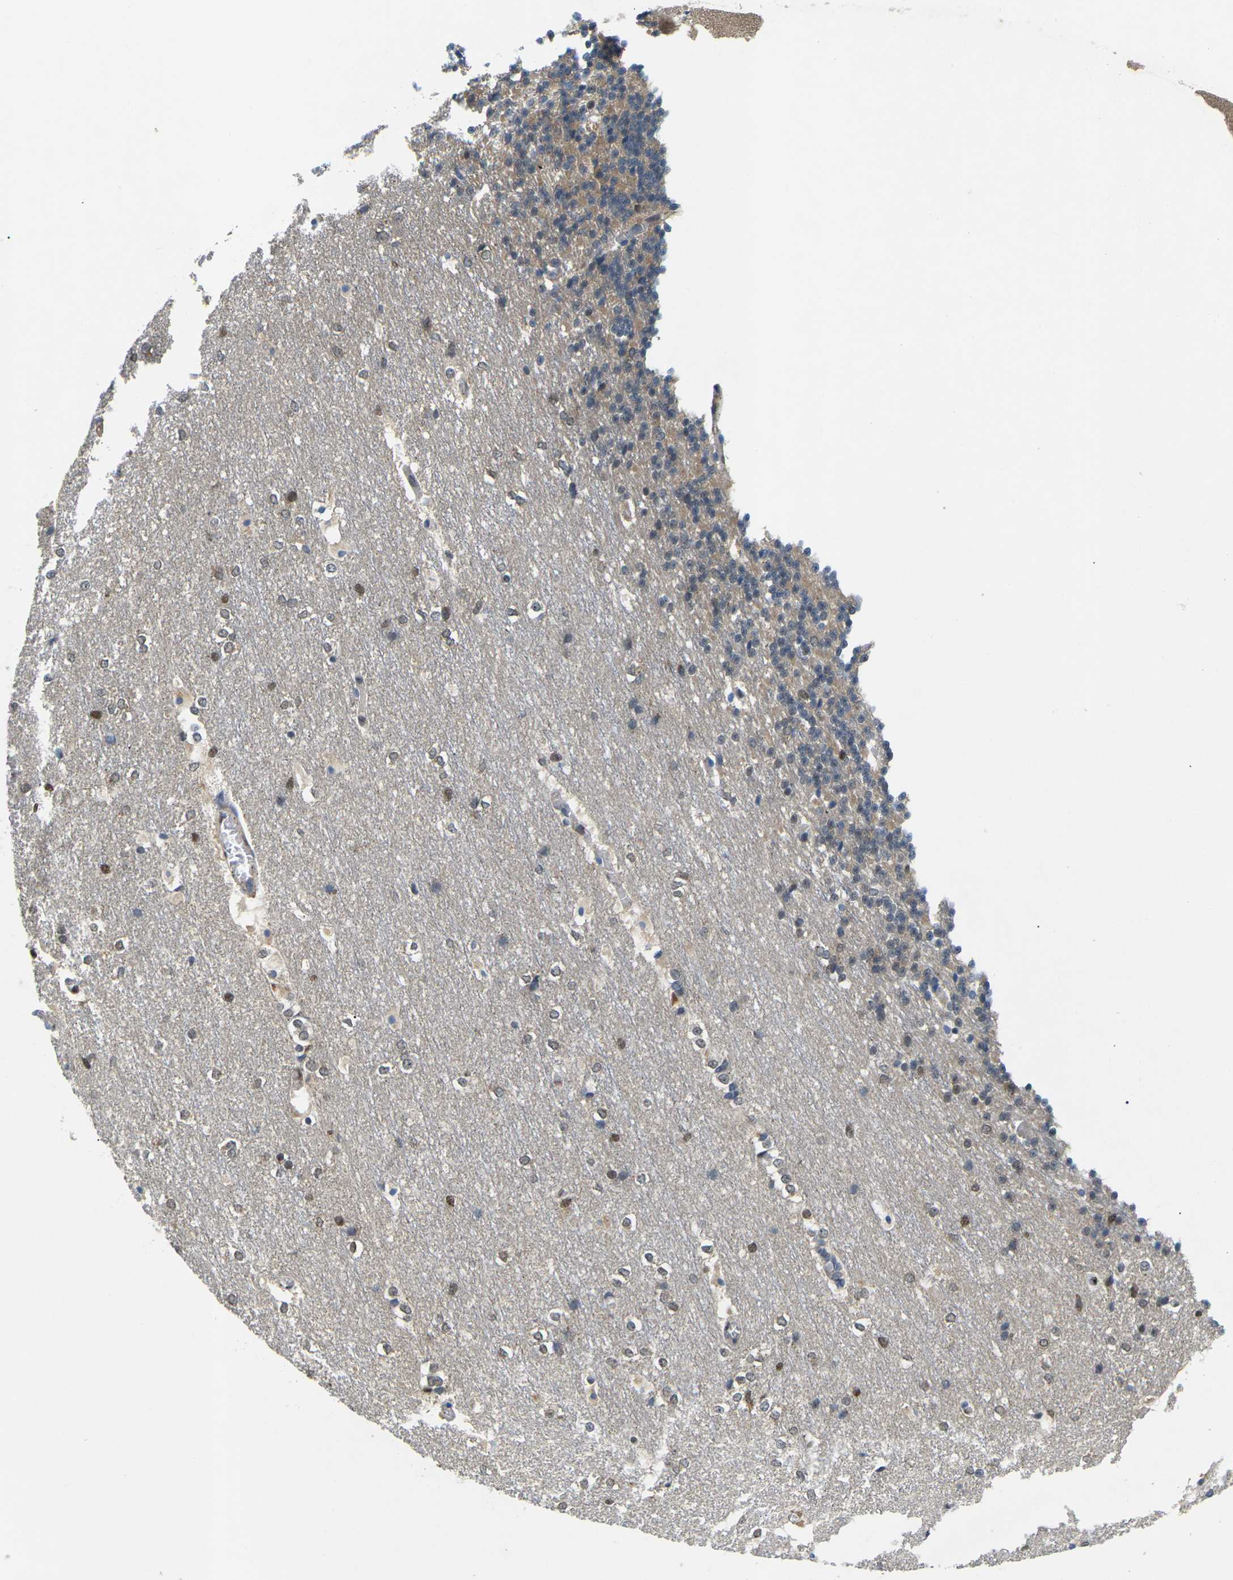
{"staining": {"intensity": "moderate", "quantity": "25%-75%", "location": "cytoplasmic/membranous"}, "tissue": "cerebellum", "cell_type": "Cells in granular layer", "image_type": "normal", "snomed": [{"axis": "morphology", "description": "Normal tissue, NOS"}, {"axis": "topography", "description": "Cerebellum"}], "caption": "DAB immunohistochemical staining of normal human cerebellum shows moderate cytoplasmic/membranous protein positivity in about 25%-75% of cells in granular layer. The staining is performed using DAB brown chromogen to label protein expression. The nuclei are counter-stained blue using hematoxylin.", "gene": "ERBB4", "patient": {"sex": "female", "age": 19}}